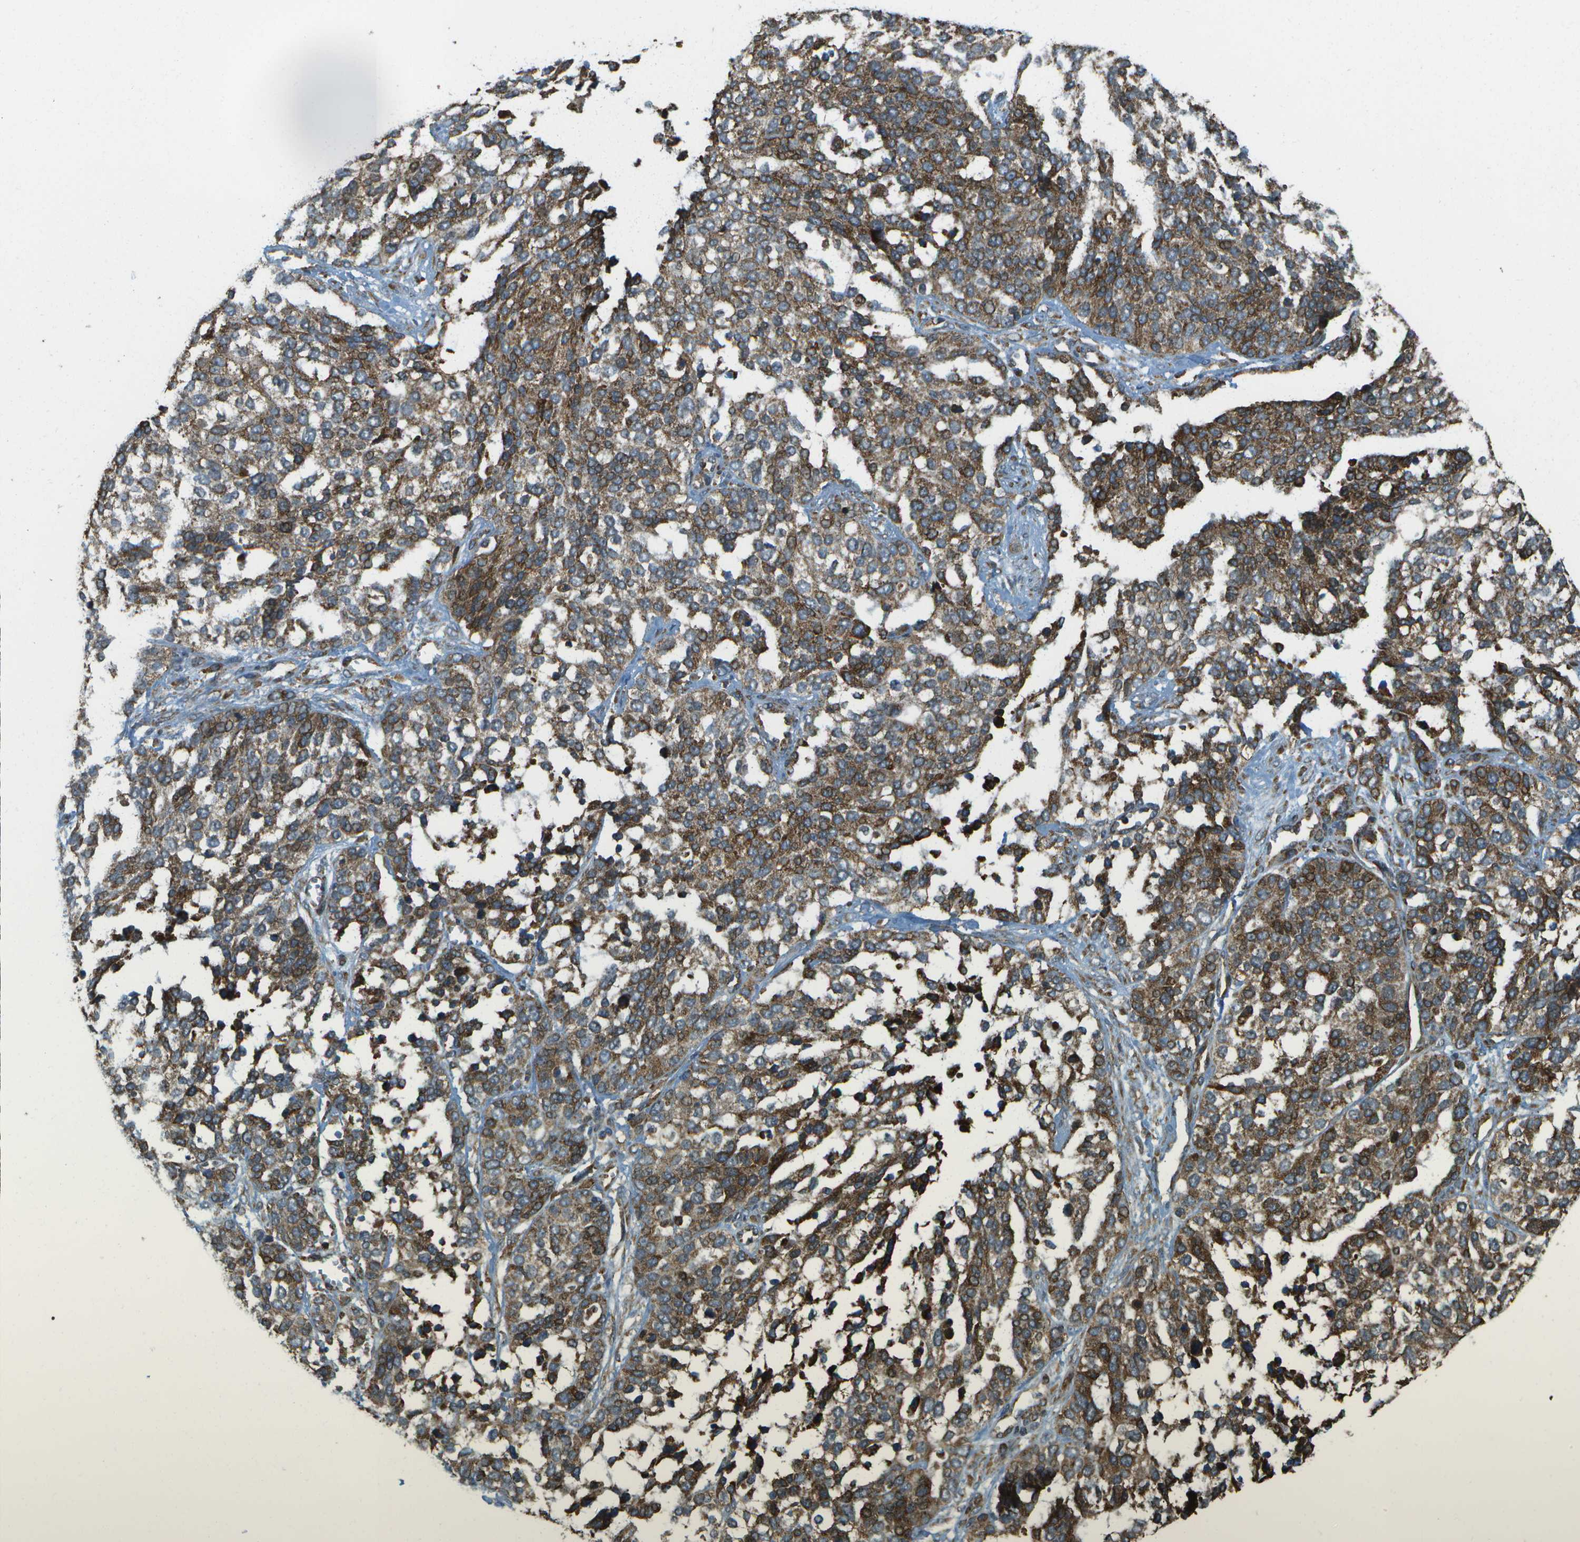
{"staining": {"intensity": "strong", "quantity": ">75%", "location": "cytoplasmic/membranous"}, "tissue": "ovarian cancer", "cell_type": "Tumor cells", "image_type": "cancer", "snomed": [{"axis": "morphology", "description": "Cystadenocarcinoma, serous, NOS"}, {"axis": "topography", "description": "Ovary"}], "caption": "Human ovarian serous cystadenocarcinoma stained for a protein (brown) demonstrates strong cytoplasmic/membranous positive staining in about >75% of tumor cells.", "gene": "USP30", "patient": {"sex": "female", "age": 44}}